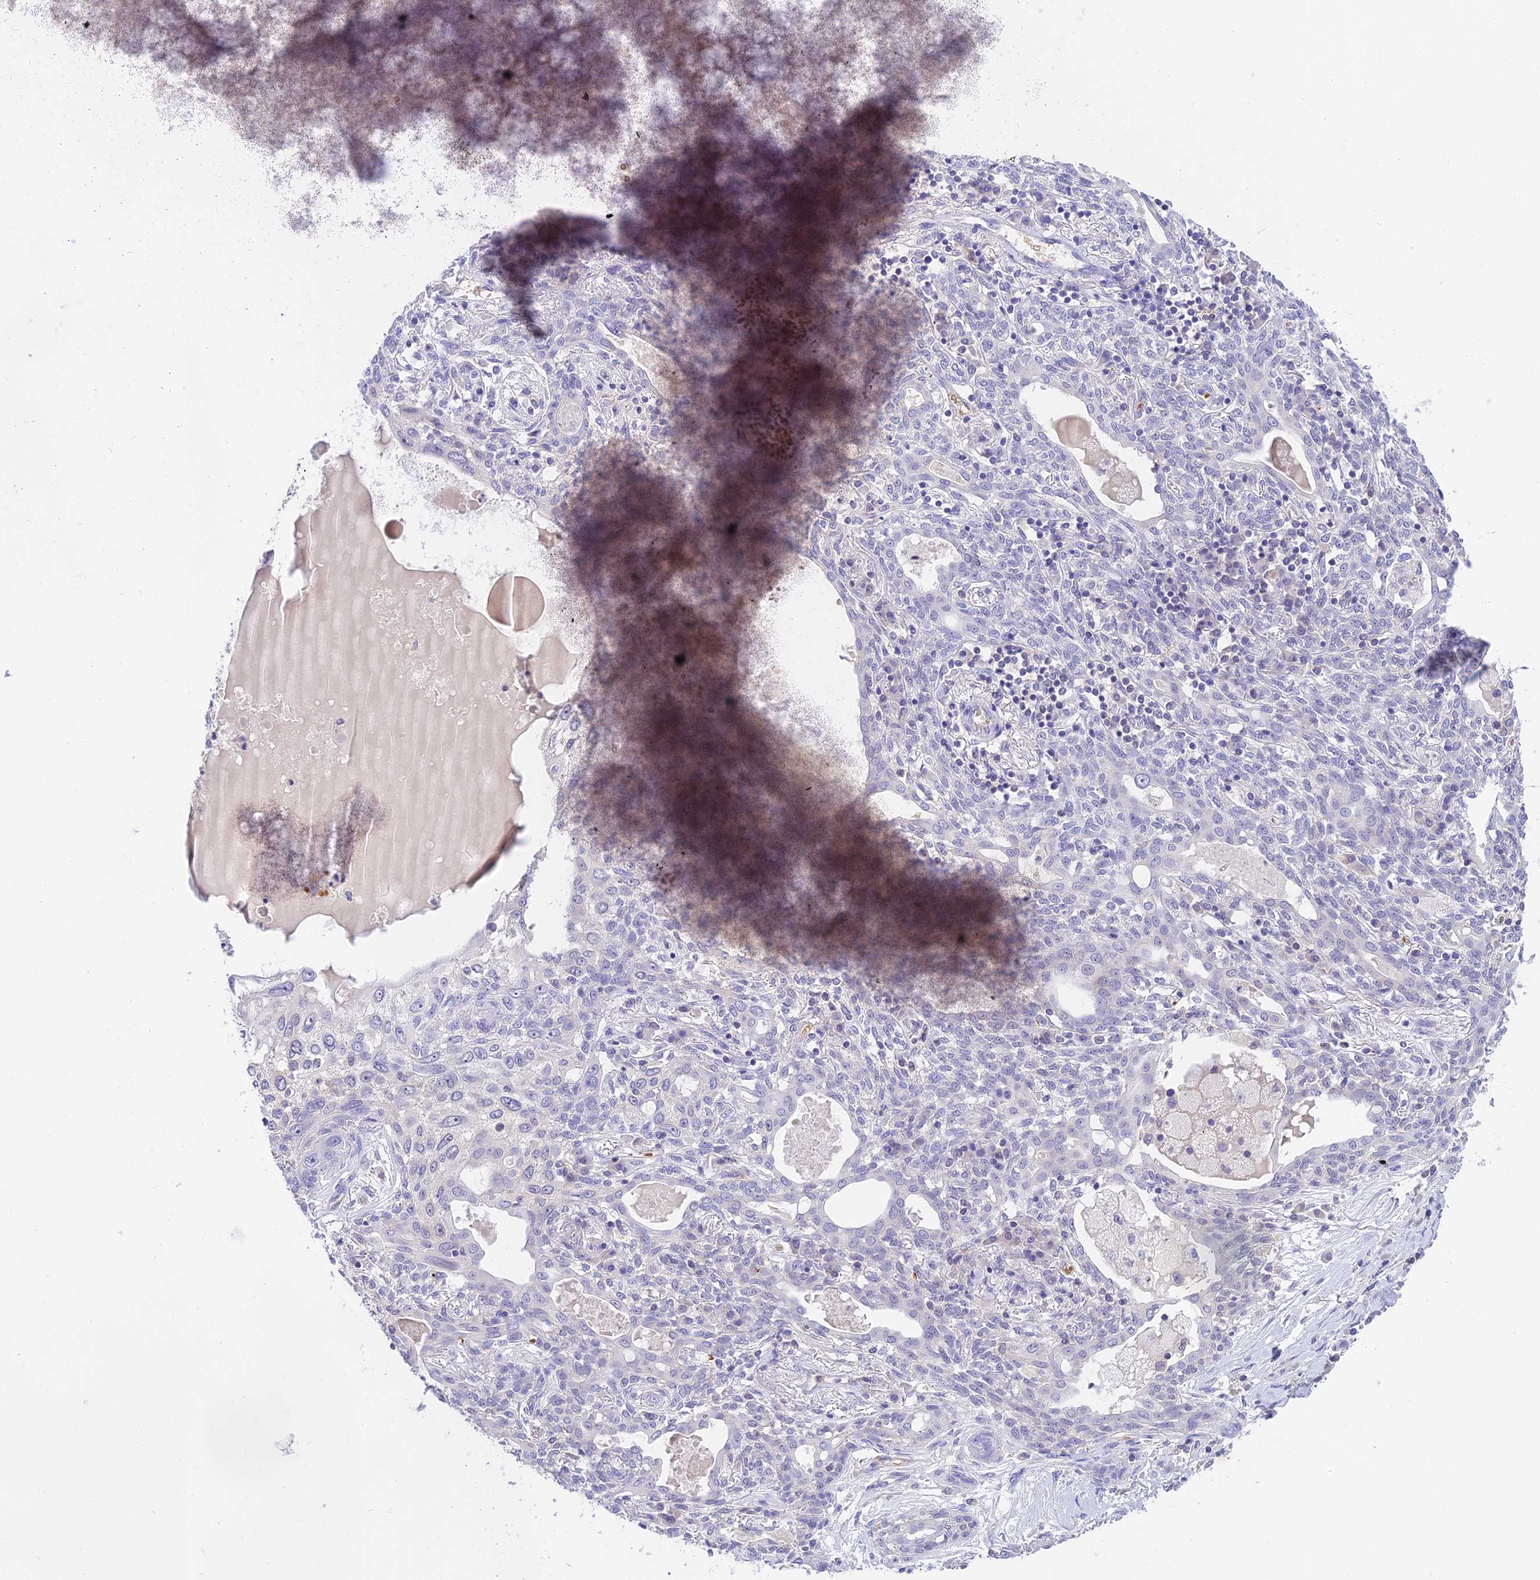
{"staining": {"intensity": "negative", "quantity": "none", "location": "none"}, "tissue": "lung cancer", "cell_type": "Tumor cells", "image_type": "cancer", "snomed": [{"axis": "morphology", "description": "Squamous cell carcinoma, NOS"}, {"axis": "topography", "description": "Lung"}], "caption": "Immunohistochemistry micrograph of squamous cell carcinoma (lung) stained for a protein (brown), which reveals no staining in tumor cells.", "gene": "HDHD2", "patient": {"sex": "female", "age": 70}}